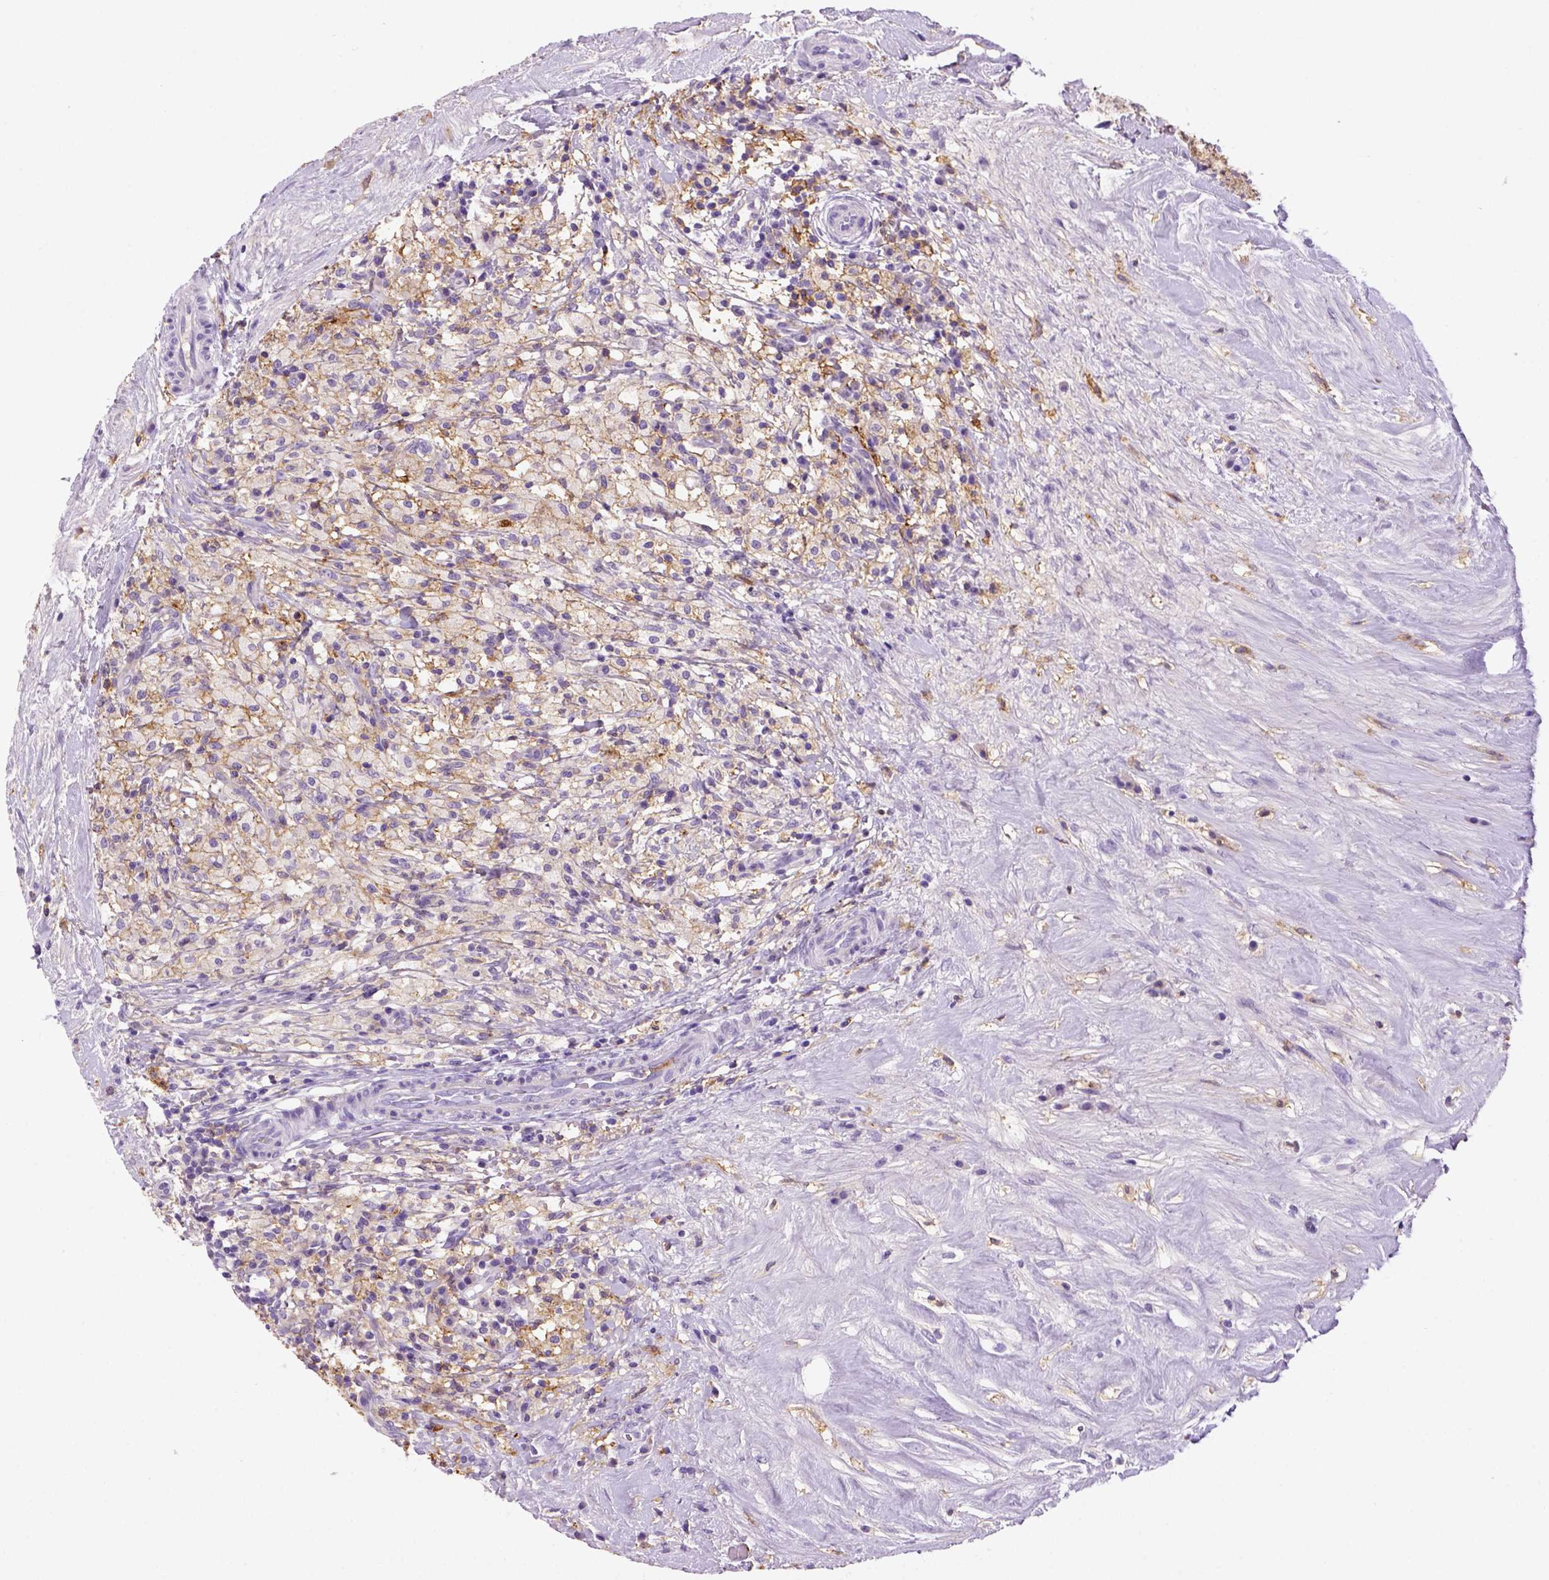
{"staining": {"intensity": "negative", "quantity": "none", "location": "none"}, "tissue": "testis cancer", "cell_type": "Tumor cells", "image_type": "cancer", "snomed": [{"axis": "morphology", "description": "Necrosis, NOS"}, {"axis": "morphology", "description": "Carcinoma, Embryonal, NOS"}, {"axis": "topography", "description": "Testis"}], "caption": "Tumor cells are negative for protein expression in human testis embryonal carcinoma.", "gene": "CD14", "patient": {"sex": "male", "age": 19}}